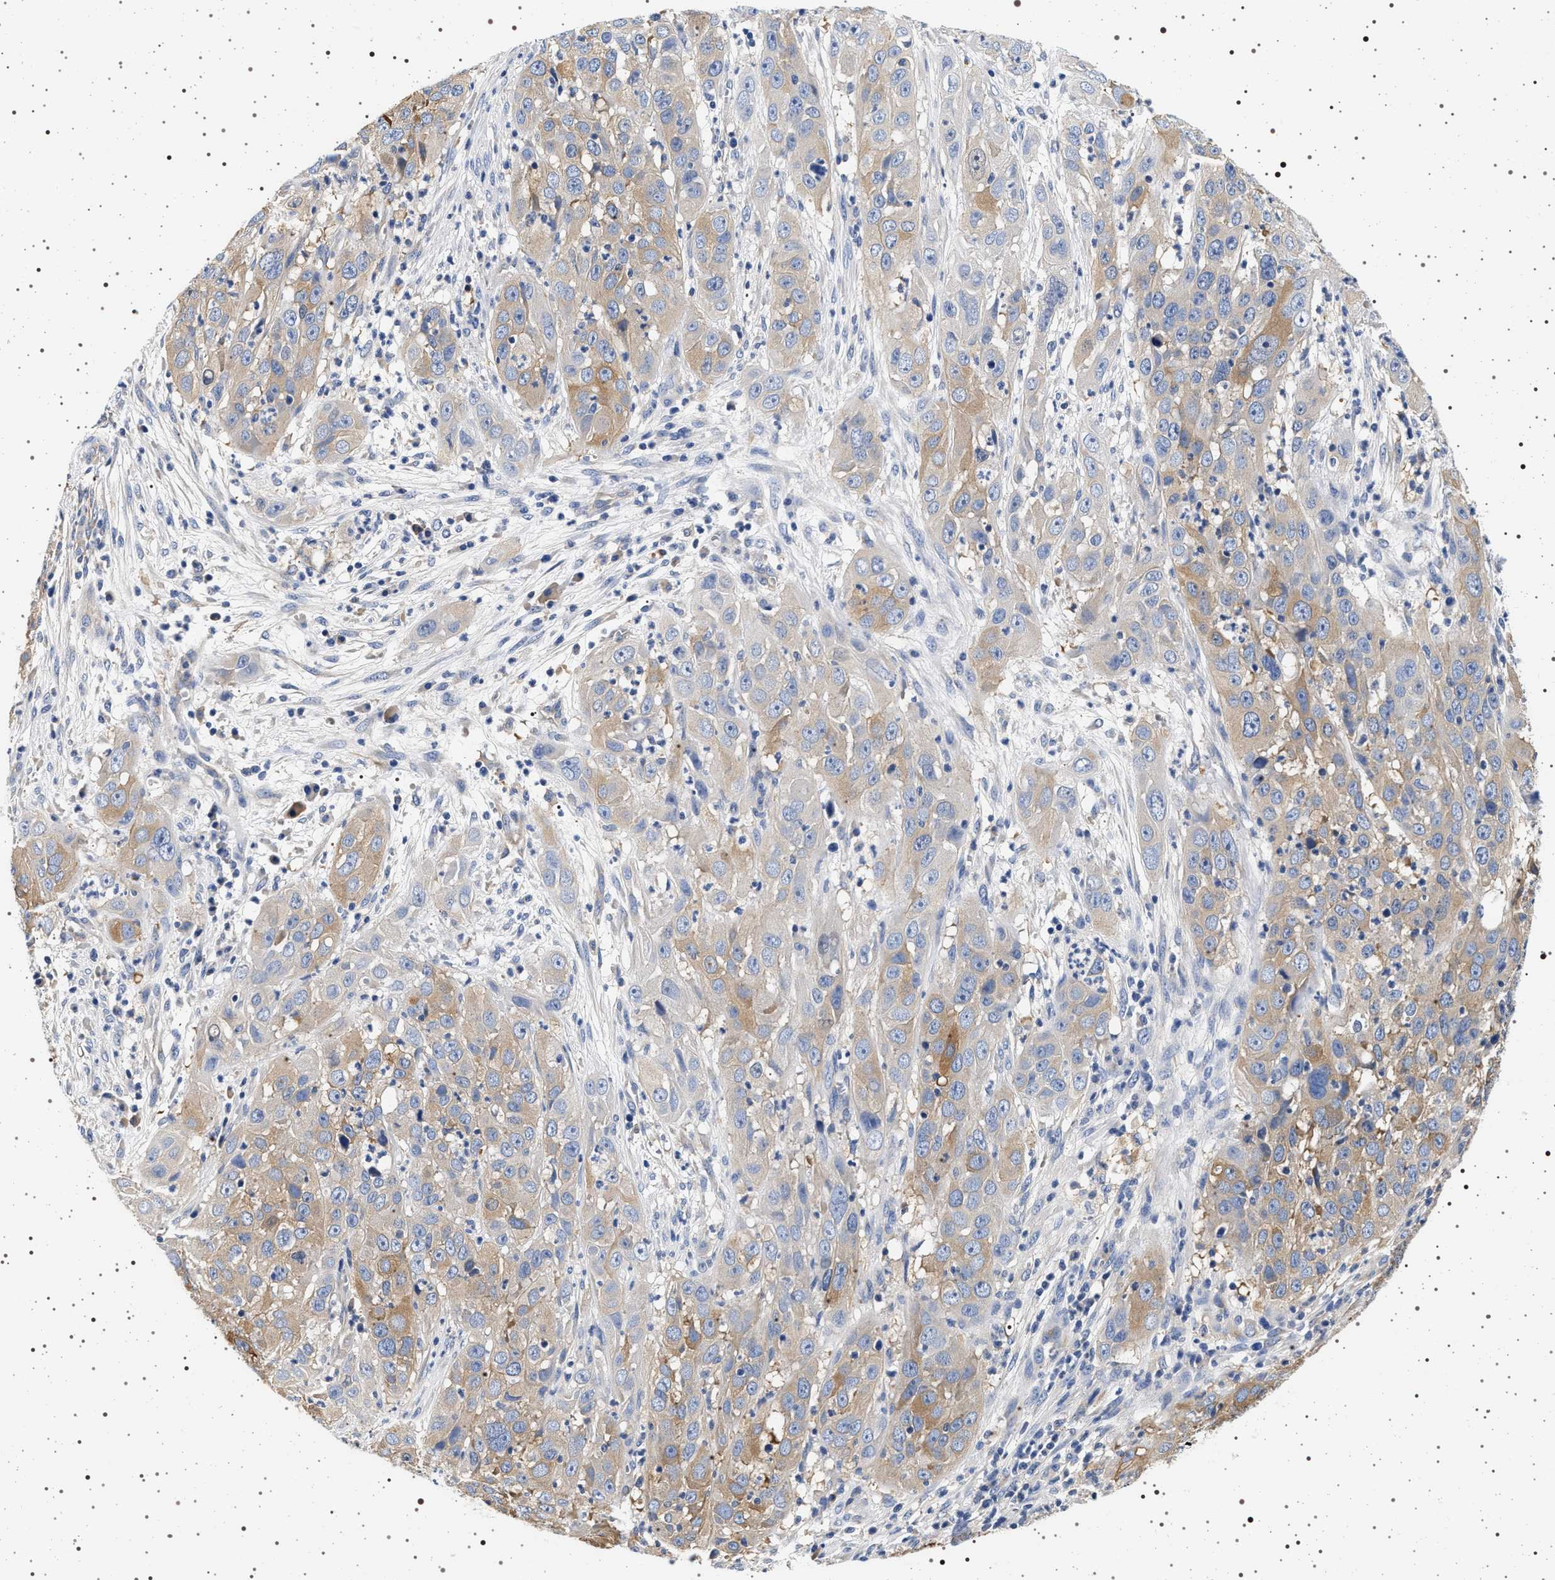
{"staining": {"intensity": "moderate", "quantity": ">75%", "location": "cytoplasmic/membranous"}, "tissue": "cervical cancer", "cell_type": "Tumor cells", "image_type": "cancer", "snomed": [{"axis": "morphology", "description": "Squamous cell carcinoma, NOS"}, {"axis": "topography", "description": "Cervix"}], "caption": "A photomicrograph of cervical cancer stained for a protein displays moderate cytoplasmic/membranous brown staining in tumor cells.", "gene": "HSD17B1", "patient": {"sex": "female", "age": 32}}